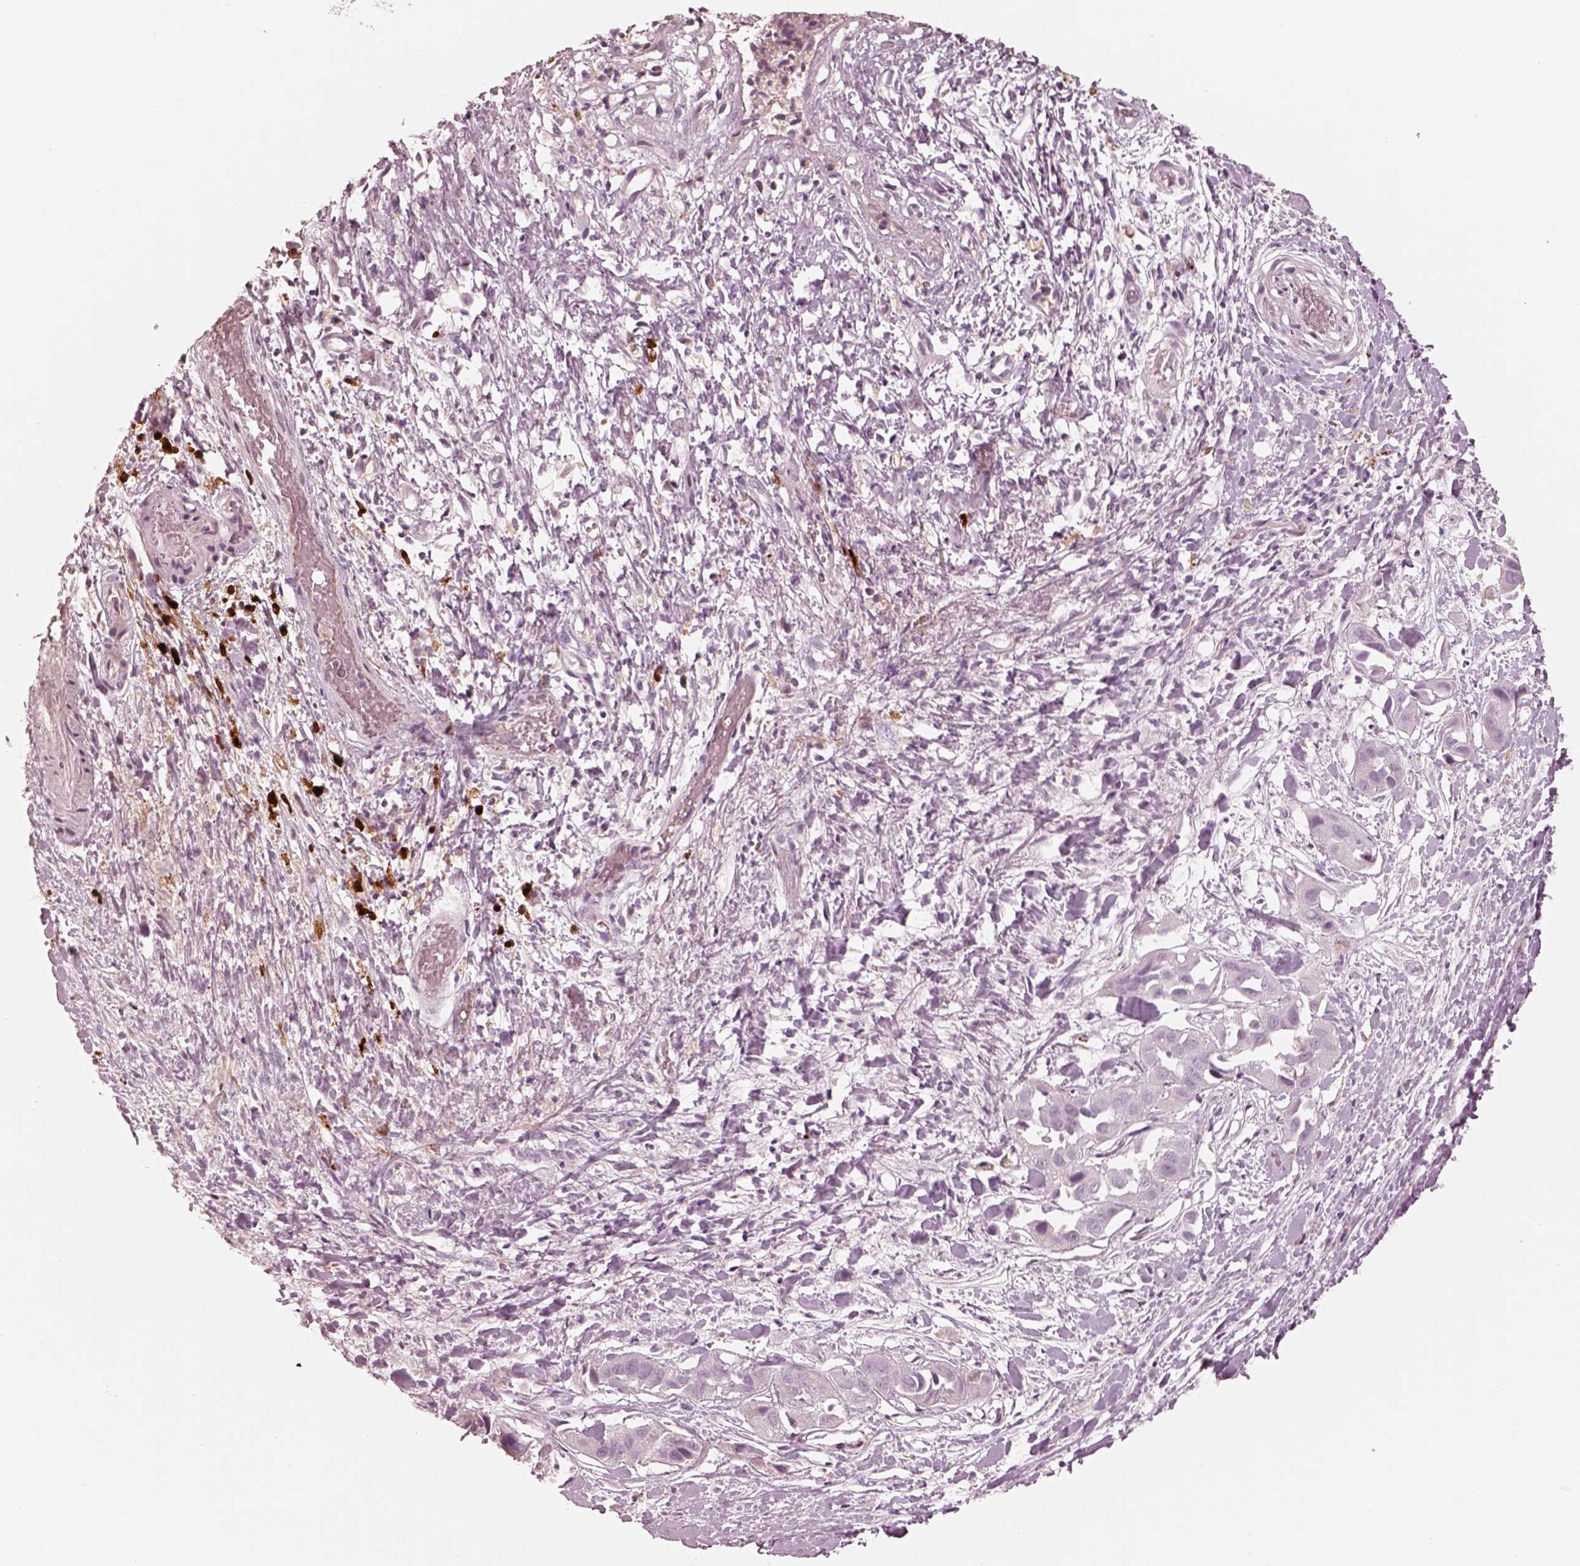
{"staining": {"intensity": "negative", "quantity": "none", "location": "none"}, "tissue": "liver cancer", "cell_type": "Tumor cells", "image_type": "cancer", "snomed": [{"axis": "morphology", "description": "Cholangiocarcinoma"}, {"axis": "topography", "description": "Liver"}], "caption": "Liver cancer was stained to show a protein in brown. There is no significant staining in tumor cells. (Brightfield microscopy of DAB (3,3'-diaminobenzidine) immunohistochemistry at high magnification).", "gene": "KCNA2", "patient": {"sex": "female", "age": 52}}